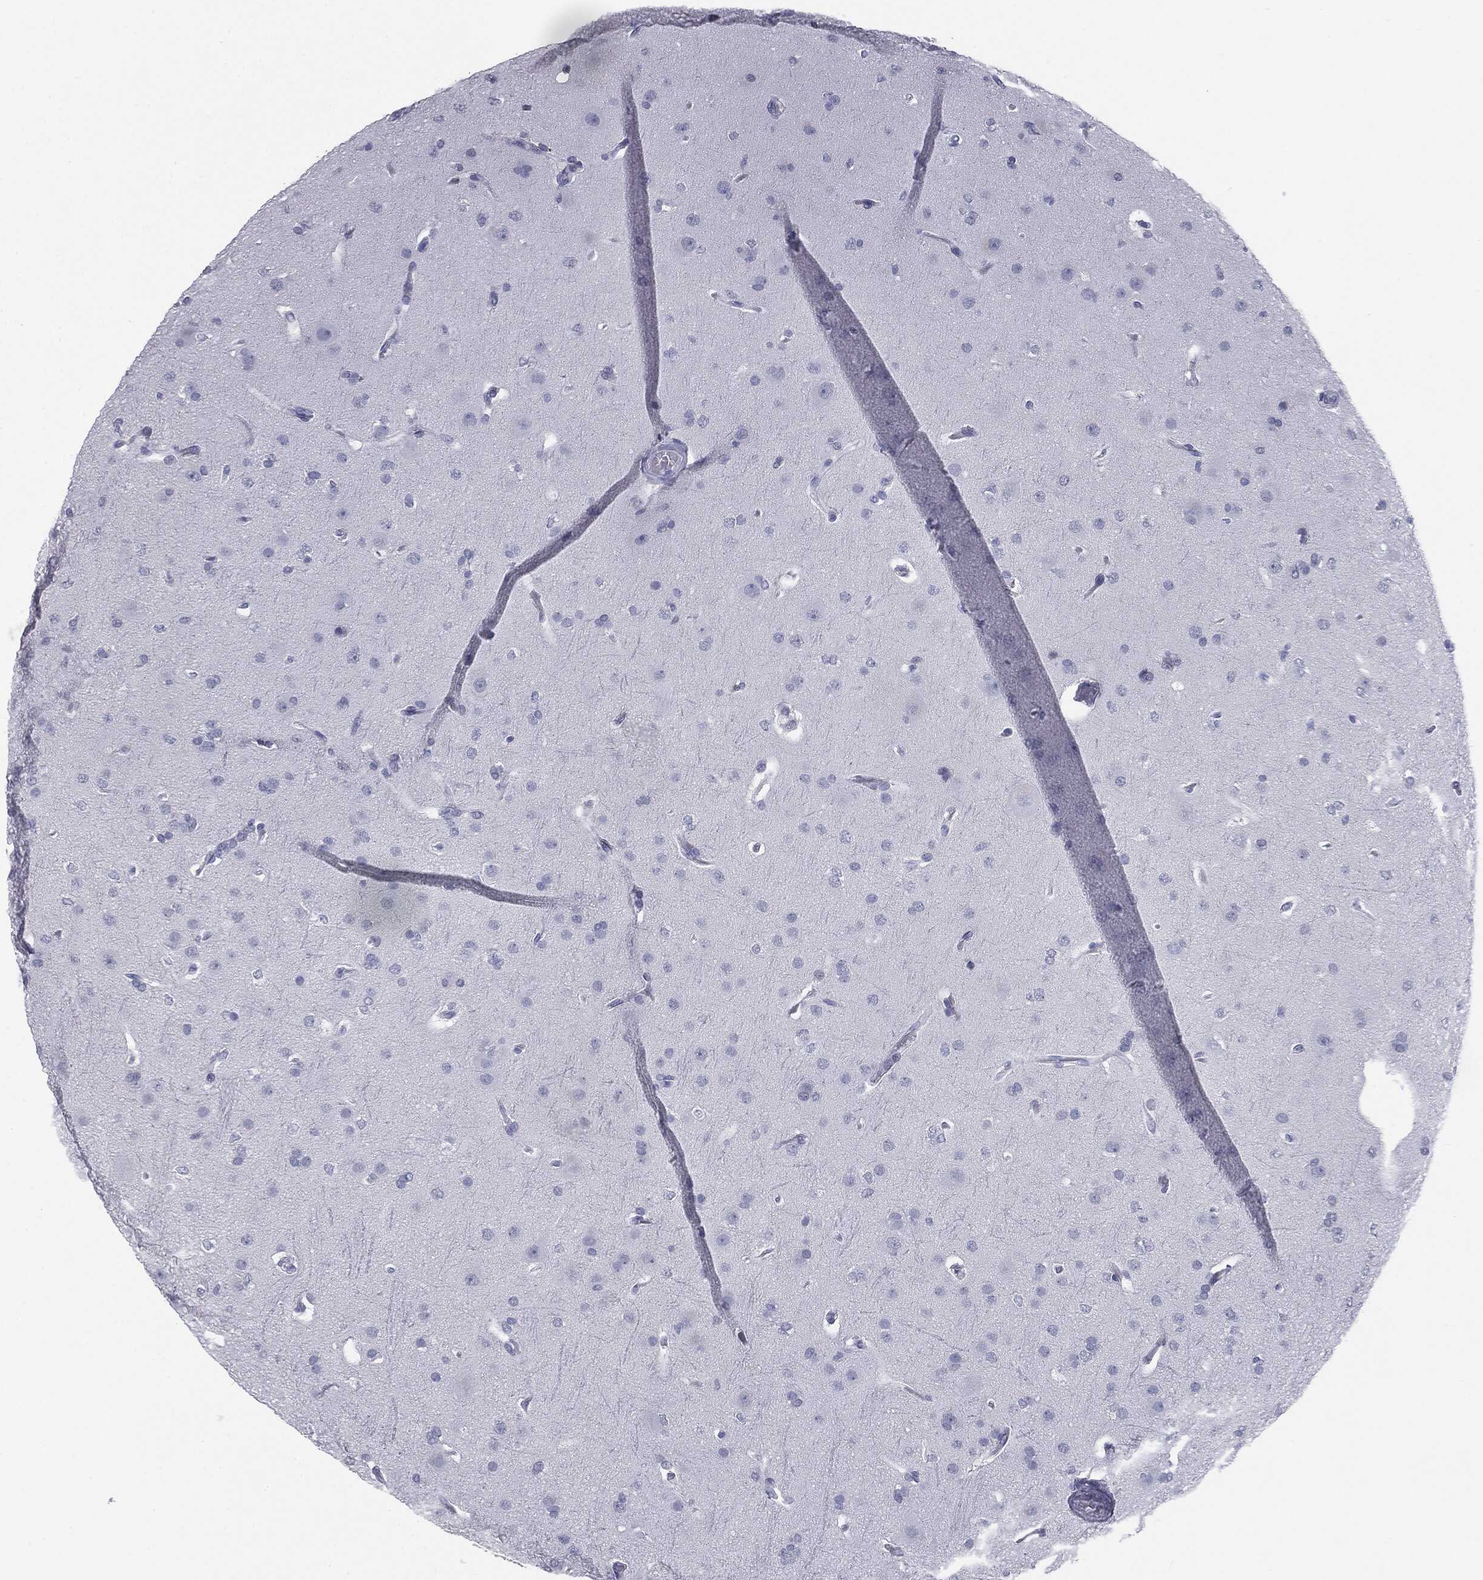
{"staining": {"intensity": "negative", "quantity": "none", "location": "none"}, "tissue": "glioma", "cell_type": "Tumor cells", "image_type": "cancer", "snomed": [{"axis": "morphology", "description": "Glioma, malignant, Low grade"}, {"axis": "topography", "description": "Brain"}], "caption": "DAB immunohistochemical staining of malignant glioma (low-grade) displays no significant positivity in tumor cells.", "gene": "TPO", "patient": {"sex": "male", "age": 41}}